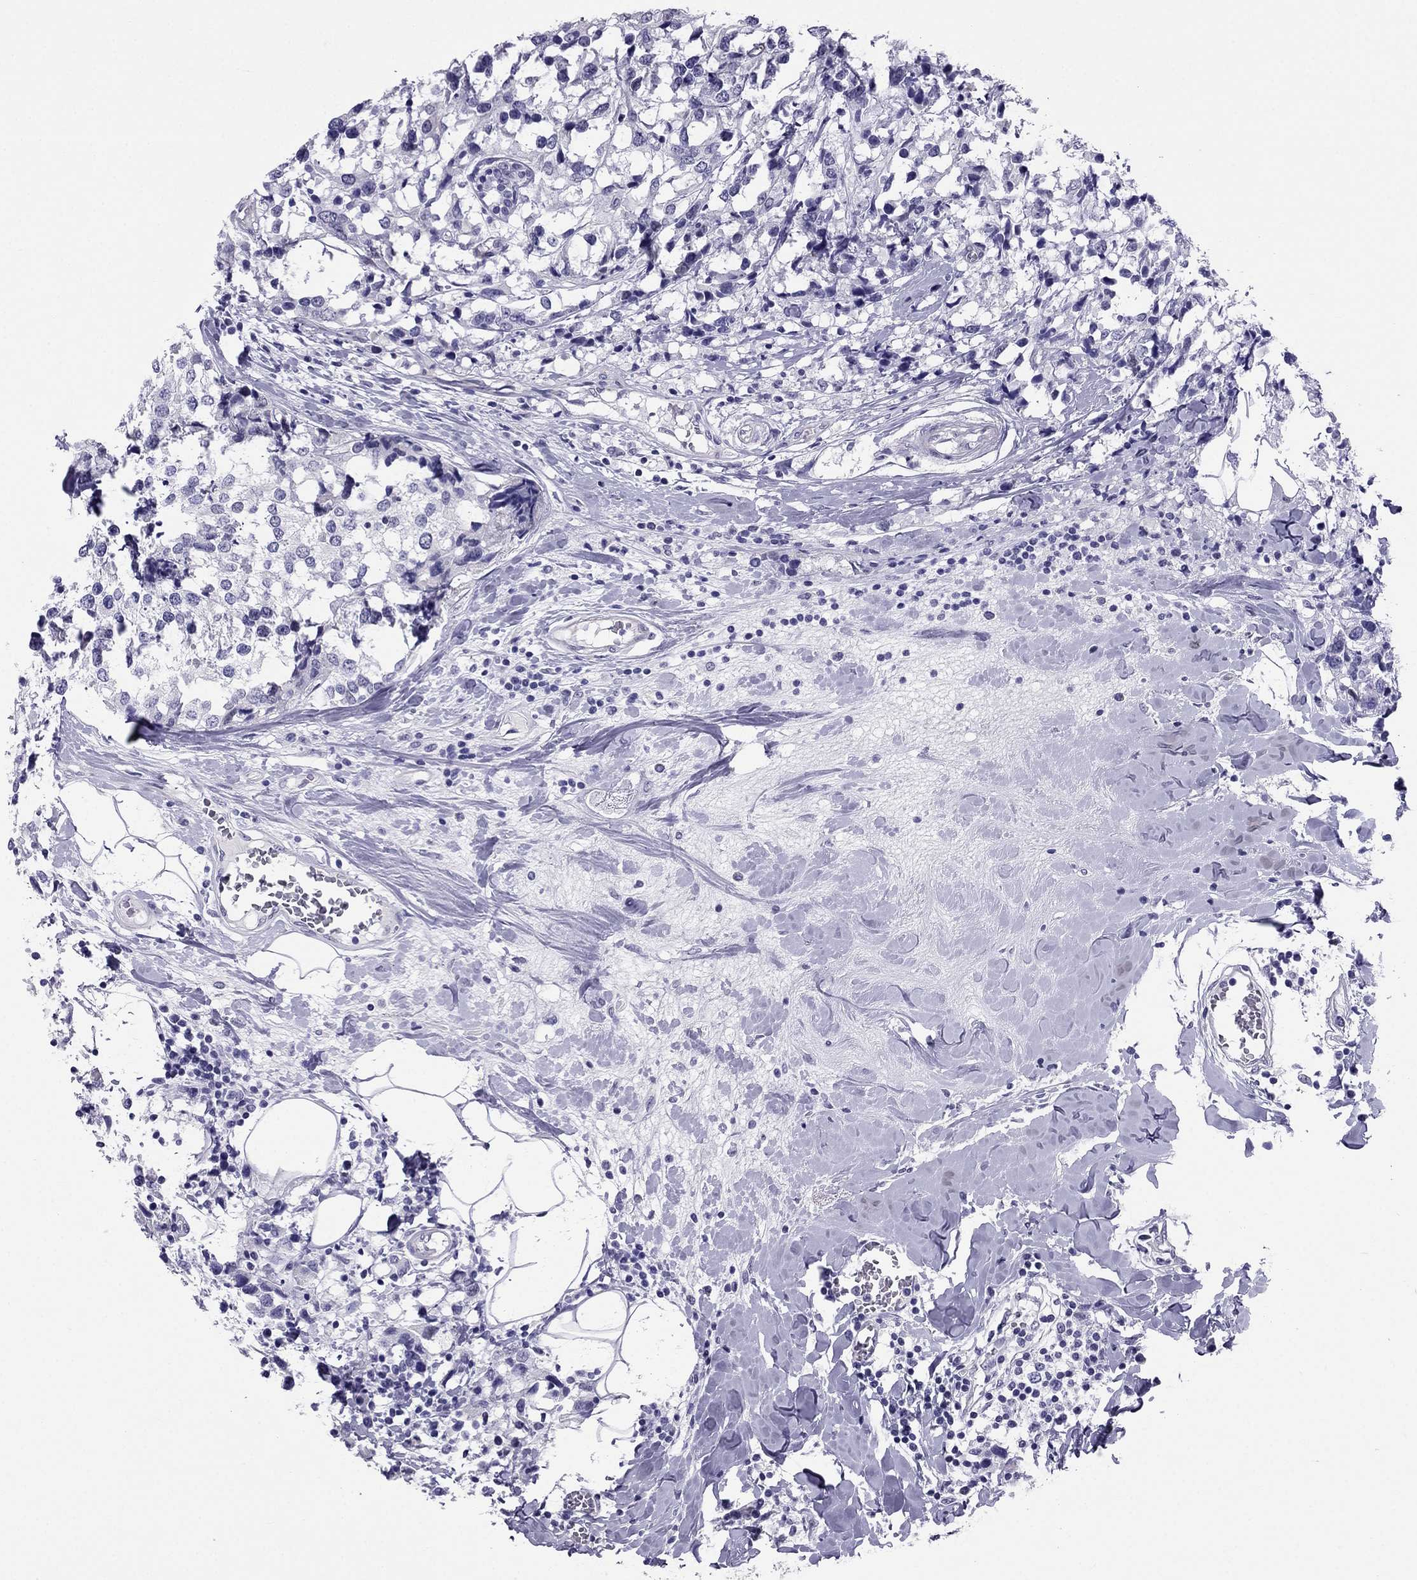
{"staining": {"intensity": "negative", "quantity": "none", "location": "none"}, "tissue": "breast cancer", "cell_type": "Tumor cells", "image_type": "cancer", "snomed": [{"axis": "morphology", "description": "Lobular carcinoma"}, {"axis": "topography", "description": "Breast"}], "caption": "A histopathology image of breast cancer stained for a protein exhibits no brown staining in tumor cells. The staining is performed using DAB (3,3'-diaminobenzidine) brown chromogen with nuclei counter-stained in using hematoxylin.", "gene": "CROCC2", "patient": {"sex": "female", "age": 59}}